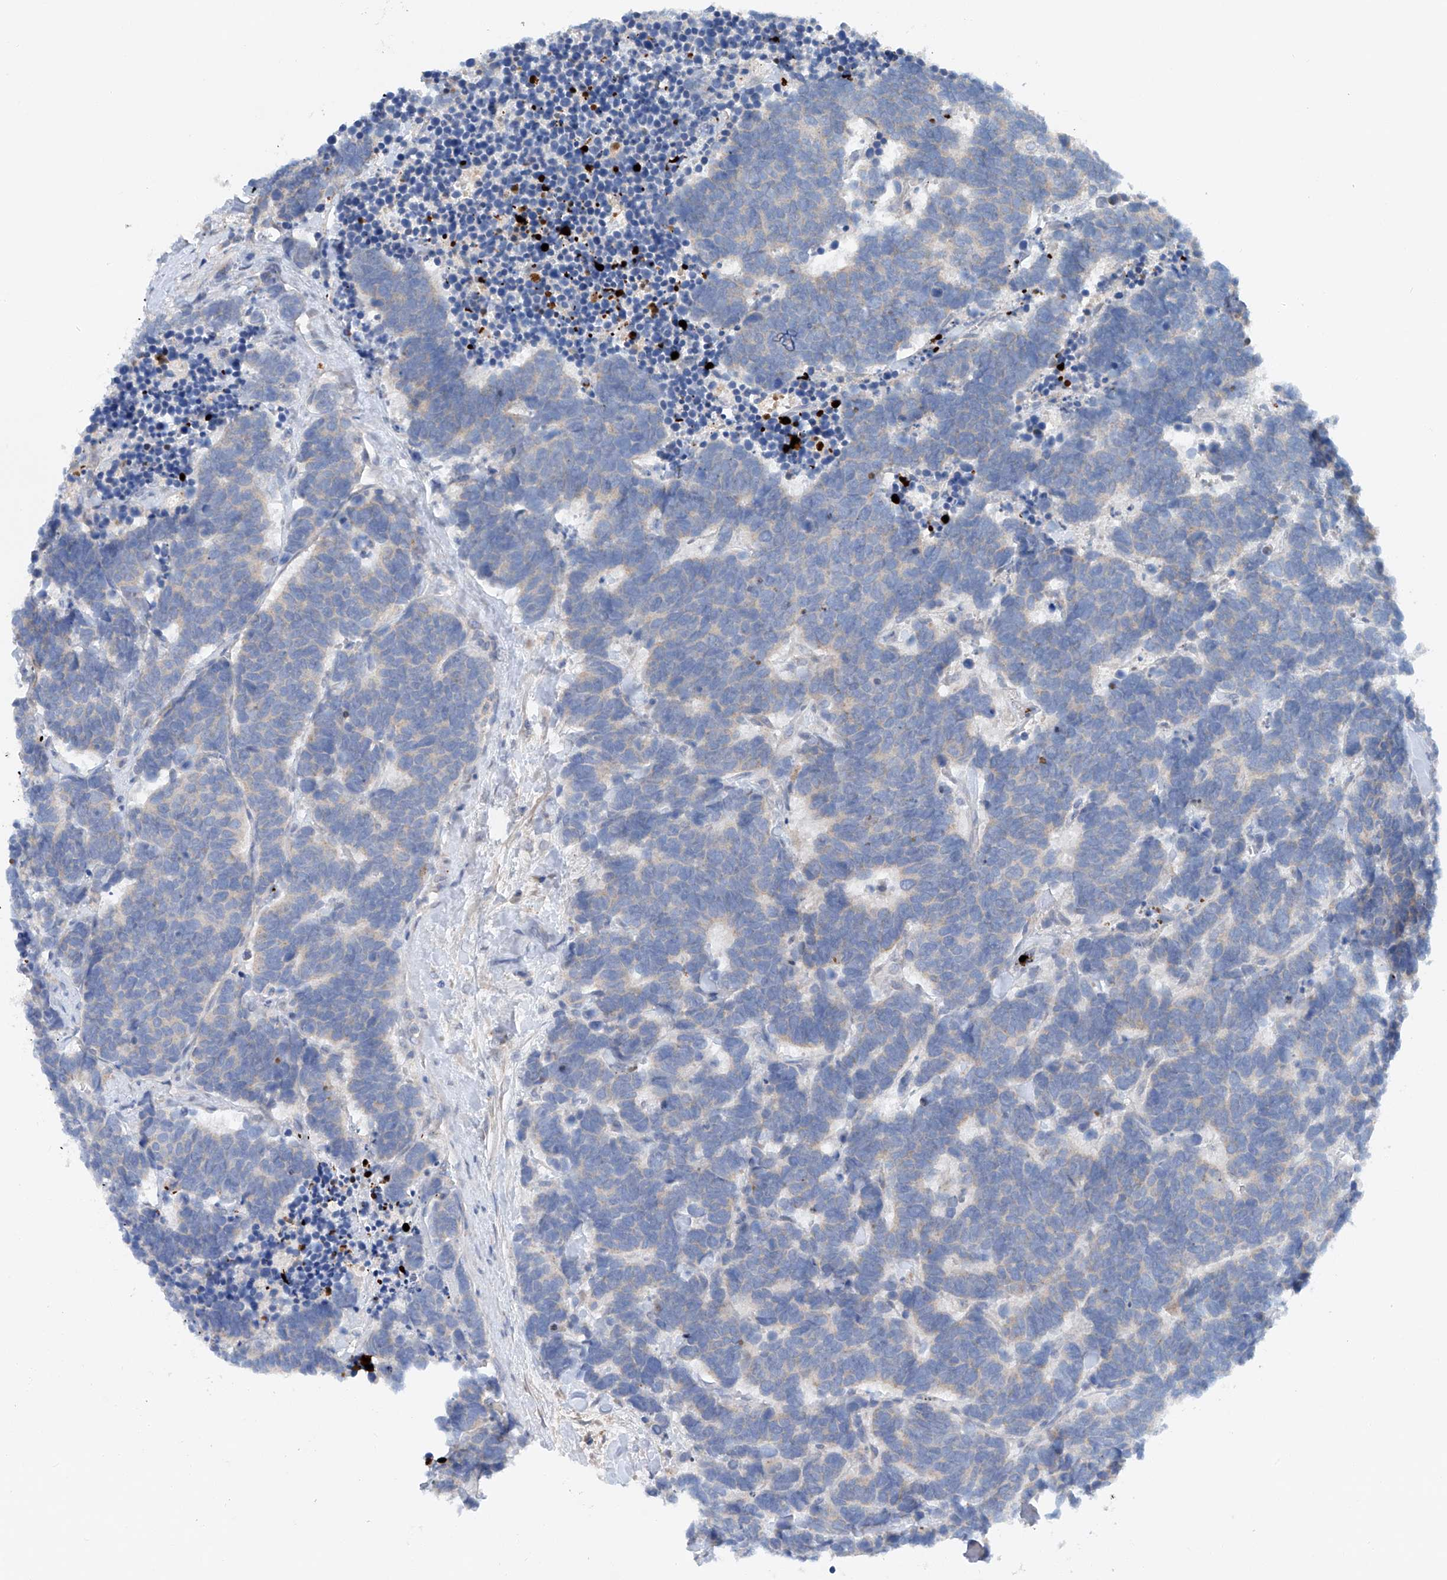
{"staining": {"intensity": "negative", "quantity": "none", "location": "none"}, "tissue": "carcinoid", "cell_type": "Tumor cells", "image_type": "cancer", "snomed": [{"axis": "morphology", "description": "Carcinoma, NOS"}, {"axis": "morphology", "description": "Carcinoid, malignant, NOS"}, {"axis": "topography", "description": "Urinary bladder"}], "caption": "Carcinoid was stained to show a protein in brown. There is no significant expression in tumor cells.", "gene": "CEP85L", "patient": {"sex": "male", "age": 57}}